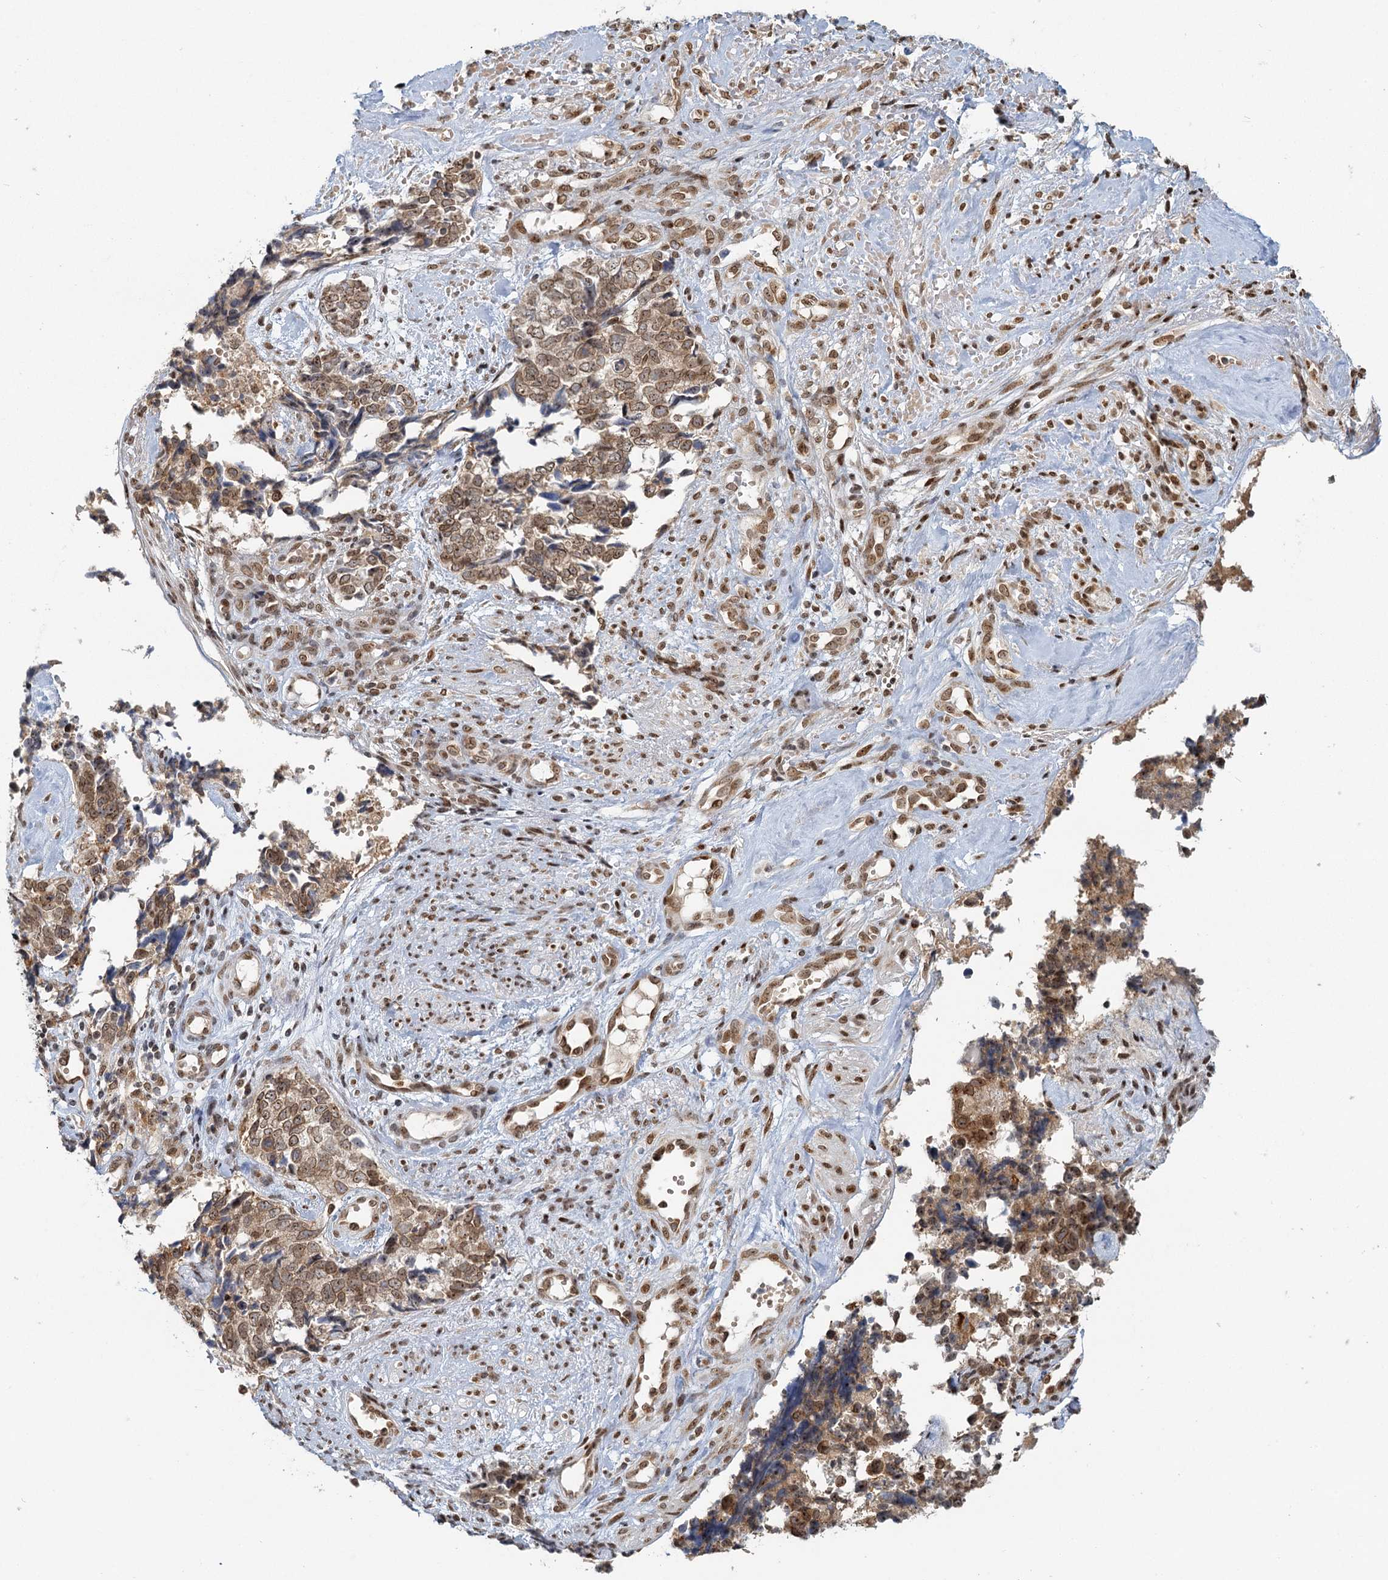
{"staining": {"intensity": "moderate", "quantity": ">75%", "location": "cytoplasmic/membranous,nuclear"}, "tissue": "cervical cancer", "cell_type": "Tumor cells", "image_type": "cancer", "snomed": [{"axis": "morphology", "description": "Squamous cell carcinoma, NOS"}, {"axis": "topography", "description": "Cervix"}], "caption": "Squamous cell carcinoma (cervical) tissue exhibits moderate cytoplasmic/membranous and nuclear staining in about >75% of tumor cells, visualized by immunohistochemistry.", "gene": "TREX1", "patient": {"sex": "female", "age": 63}}